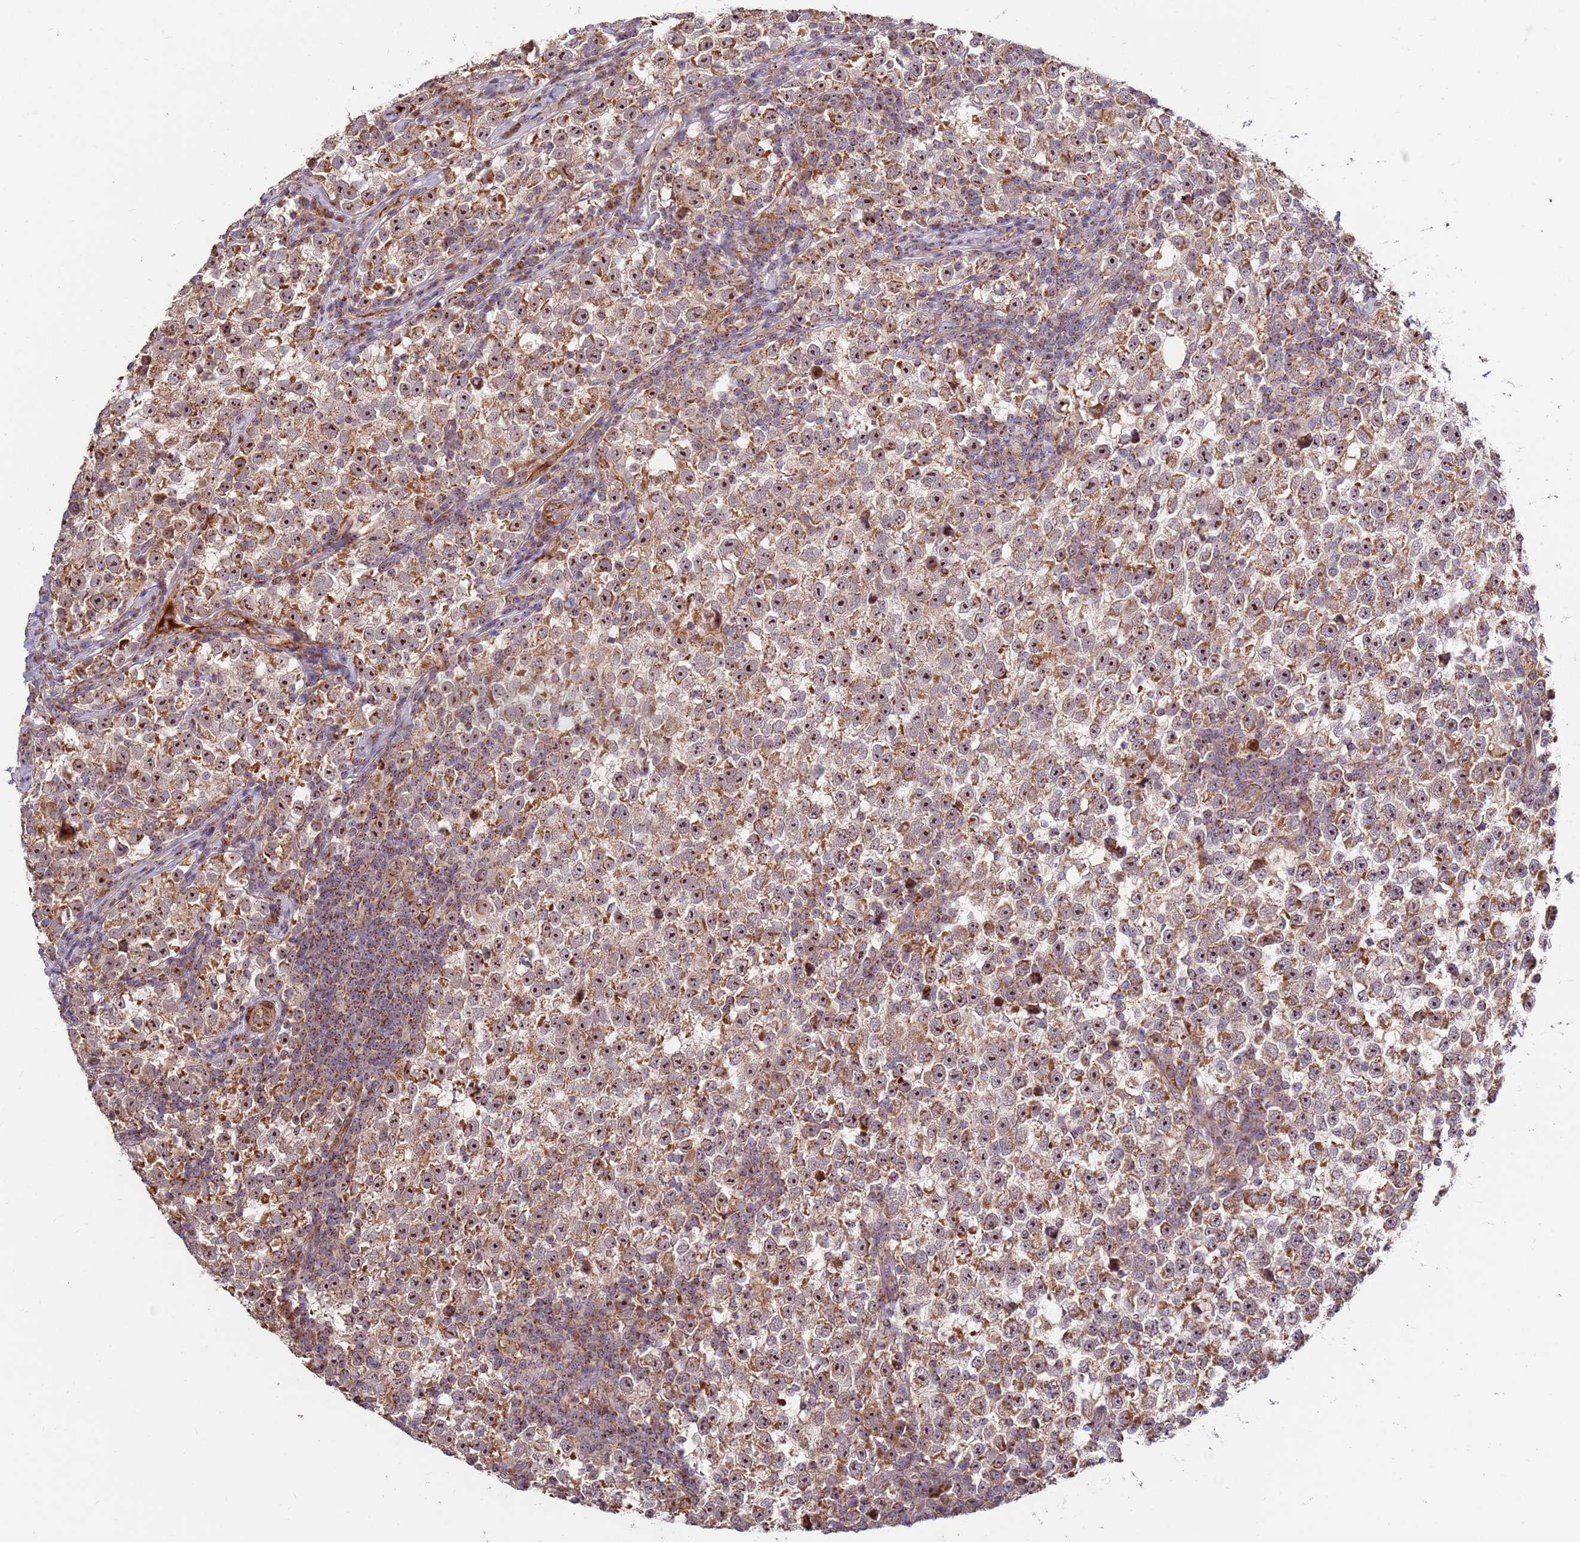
{"staining": {"intensity": "moderate", "quantity": ">75%", "location": "cytoplasmic/membranous,nuclear"}, "tissue": "testis cancer", "cell_type": "Tumor cells", "image_type": "cancer", "snomed": [{"axis": "morphology", "description": "Normal tissue, NOS"}, {"axis": "morphology", "description": "Seminoma, NOS"}, {"axis": "topography", "description": "Testis"}], "caption": "Testis seminoma stained with a brown dye shows moderate cytoplasmic/membranous and nuclear positive staining in approximately >75% of tumor cells.", "gene": "KIF25", "patient": {"sex": "male", "age": 43}}